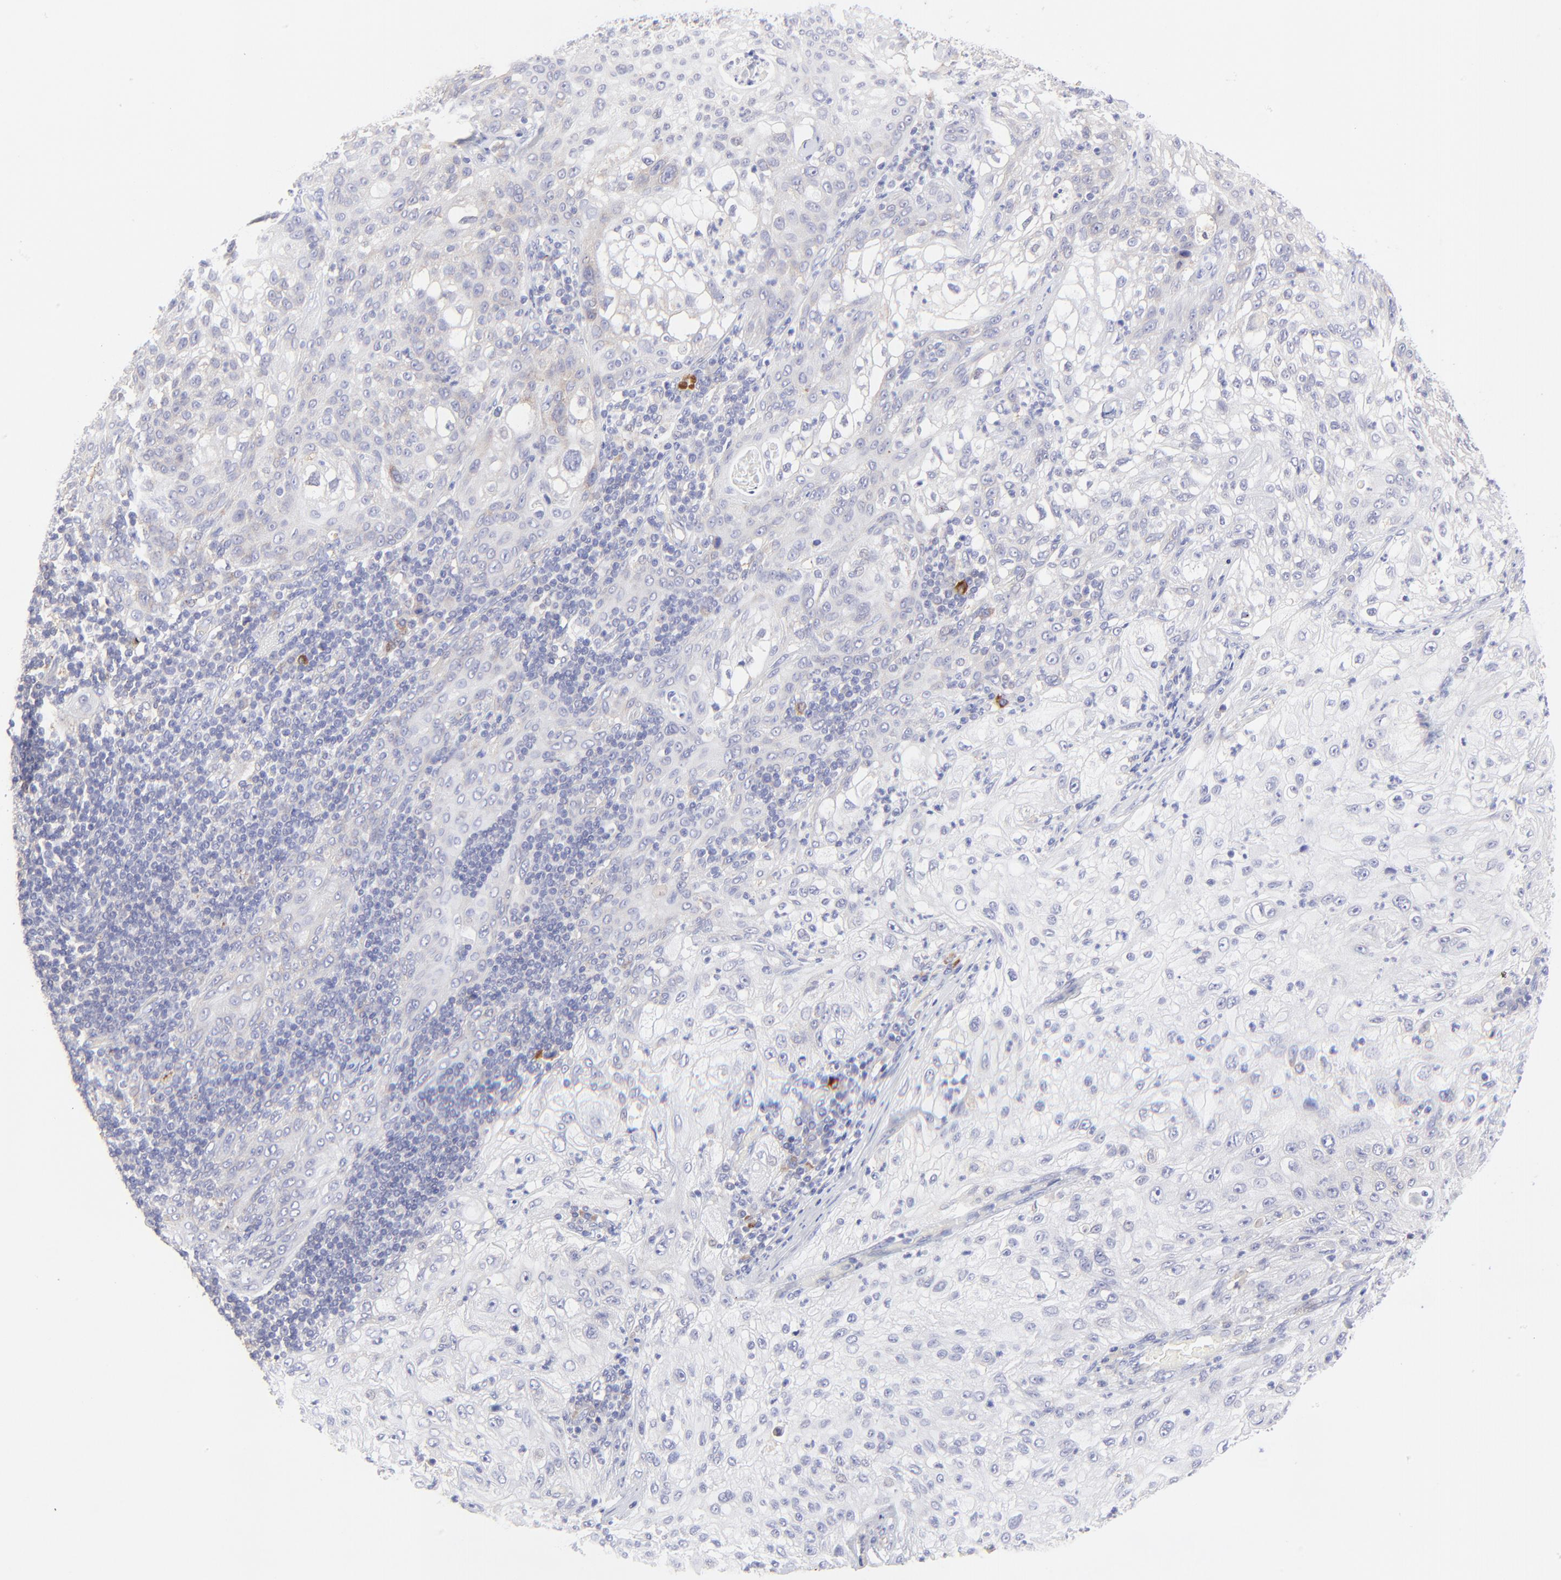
{"staining": {"intensity": "negative", "quantity": "none", "location": "none"}, "tissue": "lung cancer", "cell_type": "Tumor cells", "image_type": "cancer", "snomed": [{"axis": "morphology", "description": "Inflammation, NOS"}, {"axis": "morphology", "description": "Squamous cell carcinoma, NOS"}, {"axis": "topography", "description": "Lymph node"}, {"axis": "topography", "description": "Soft tissue"}, {"axis": "topography", "description": "Lung"}], "caption": "An immunohistochemistry photomicrograph of lung squamous cell carcinoma is shown. There is no staining in tumor cells of lung squamous cell carcinoma.", "gene": "LHFPL1", "patient": {"sex": "male", "age": 66}}